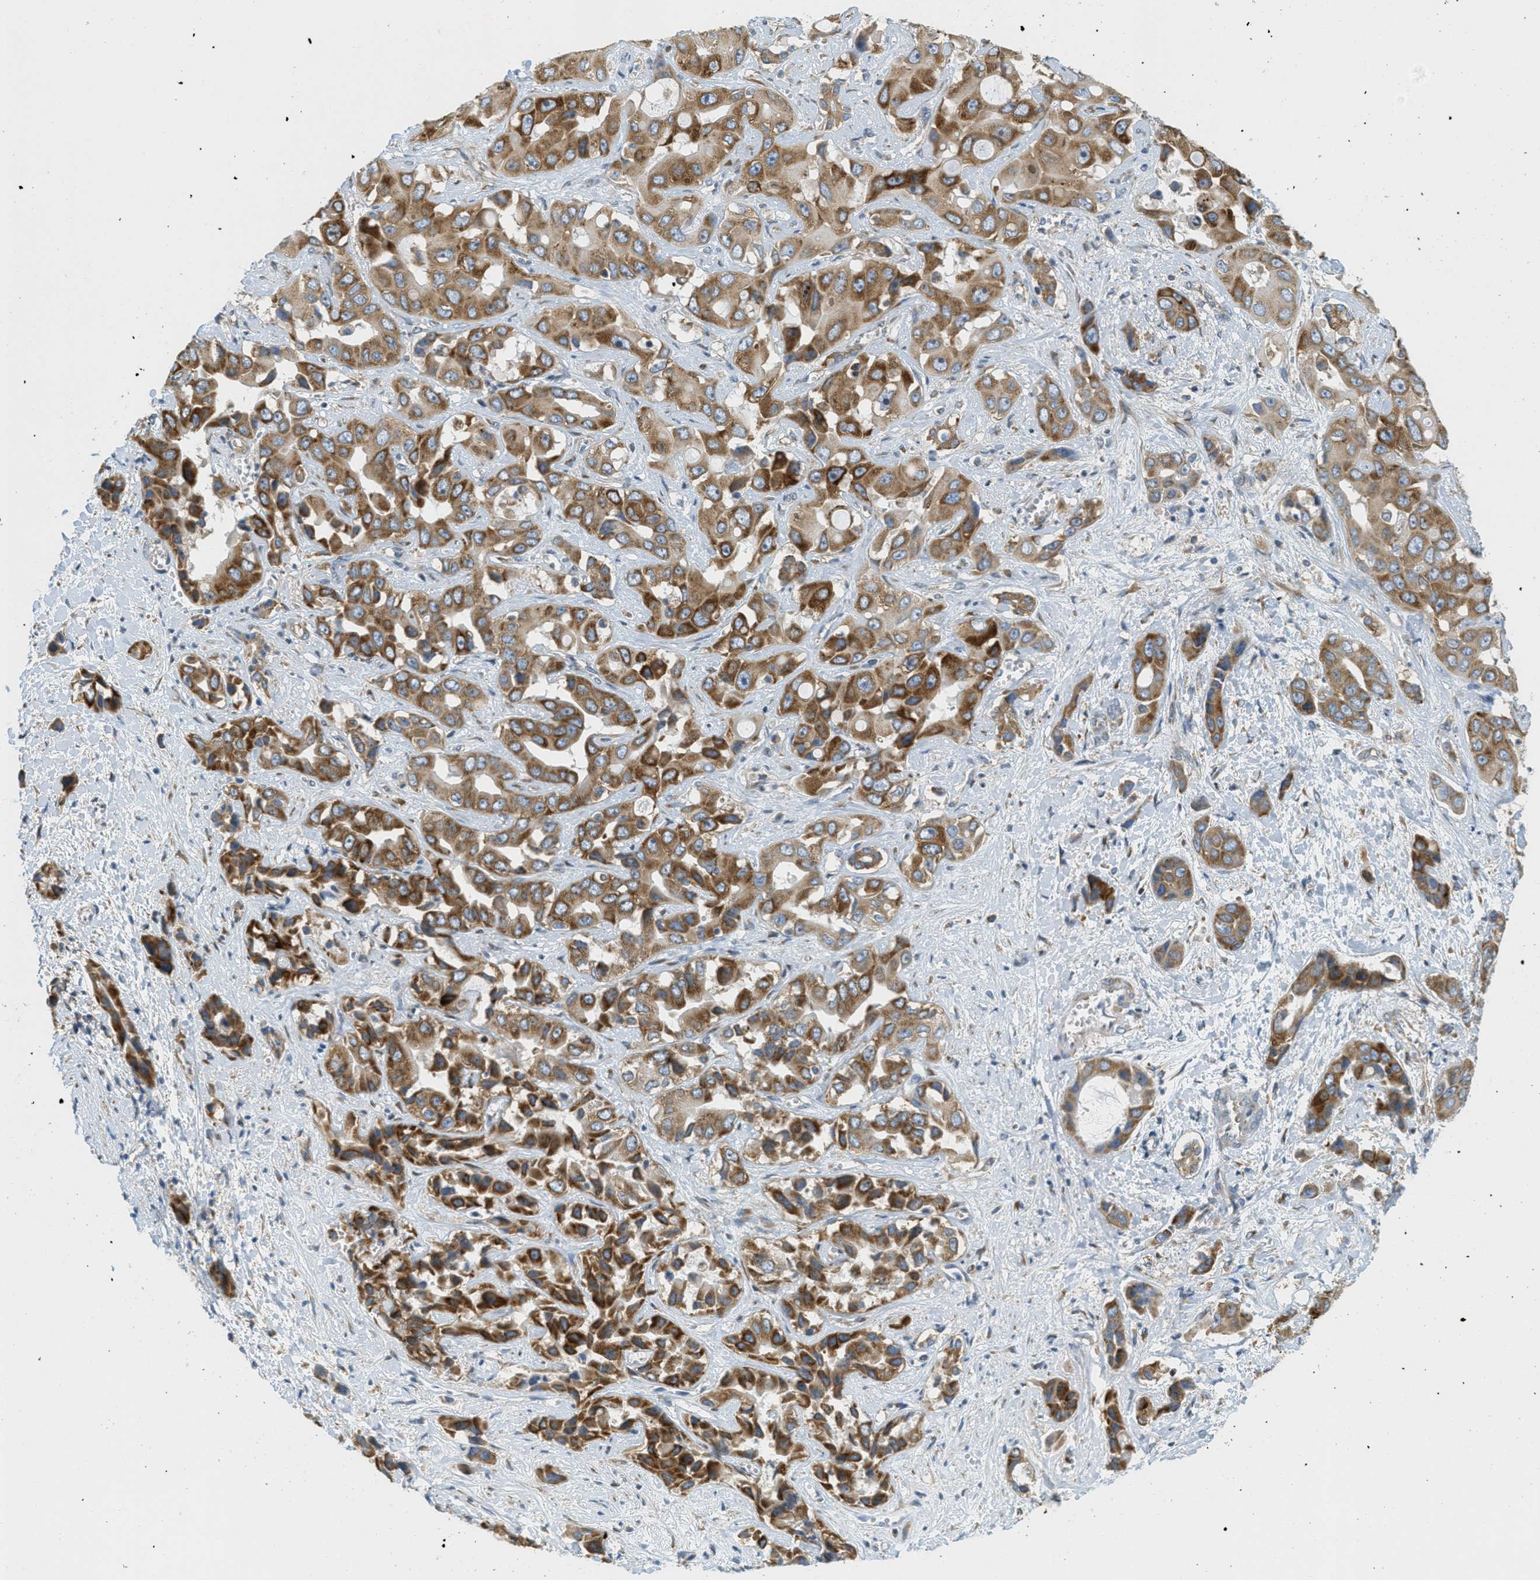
{"staining": {"intensity": "strong", "quantity": ">75%", "location": "cytoplasmic/membranous"}, "tissue": "liver cancer", "cell_type": "Tumor cells", "image_type": "cancer", "snomed": [{"axis": "morphology", "description": "Cholangiocarcinoma"}, {"axis": "topography", "description": "Liver"}], "caption": "About >75% of tumor cells in liver cancer (cholangiocarcinoma) display strong cytoplasmic/membranous protein expression as visualized by brown immunohistochemical staining.", "gene": "ABCF1", "patient": {"sex": "female", "age": 52}}